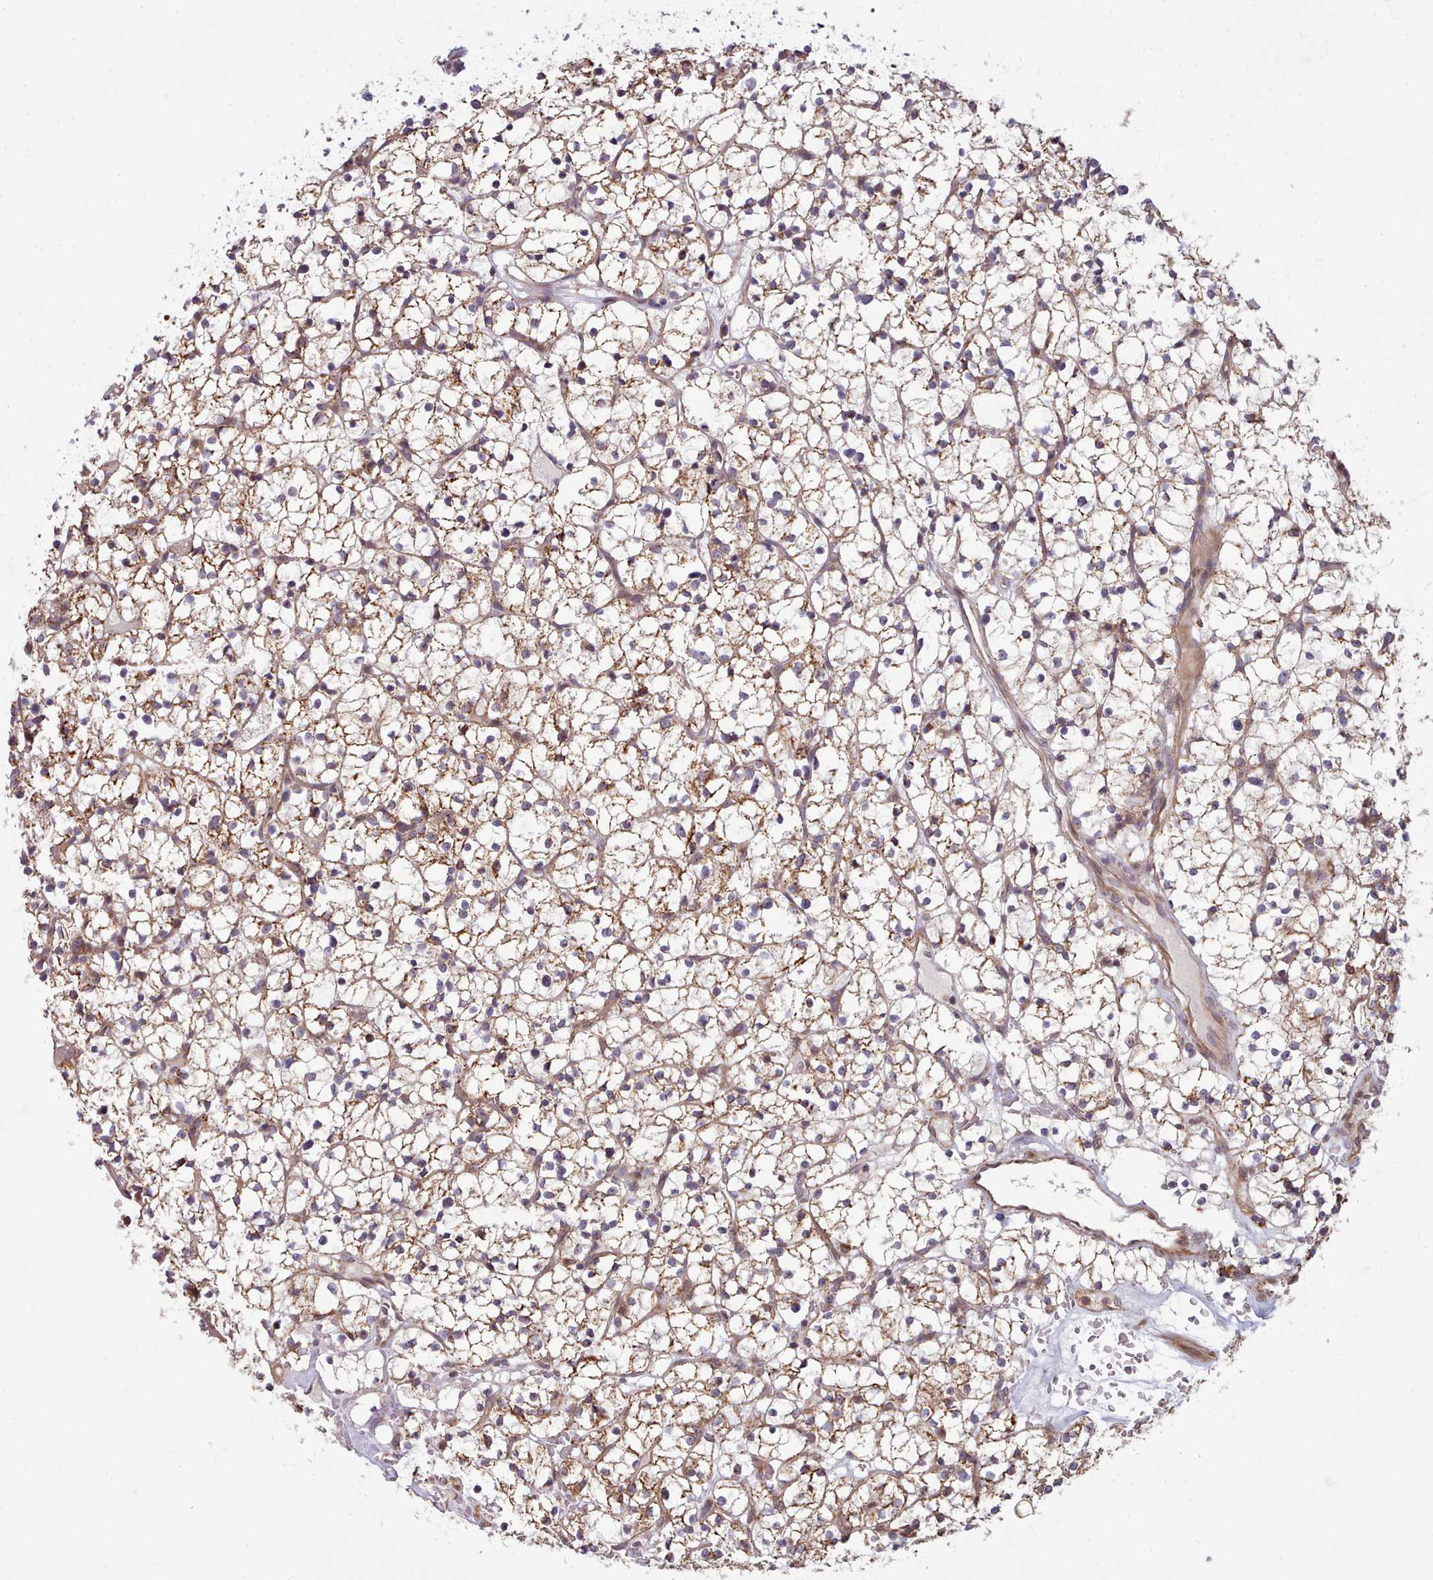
{"staining": {"intensity": "moderate", "quantity": ">75%", "location": "cytoplasmic/membranous"}, "tissue": "renal cancer", "cell_type": "Tumor cells", "image_type": "cancer", "snomed": [{"axis": "morphology", "description": "Adenocarcinoma, NOS"}, {"axis": "topography", "description": "Kidney"}], "caption": "DAB immunohistochemical staining of renal adenocarcinoma demonstrates moderate cytoplasmic/membranous protein positivity in about >75% of tumor cells.", "gene": "TRIM26", "patient": {"sex": "female", "age": 64}}